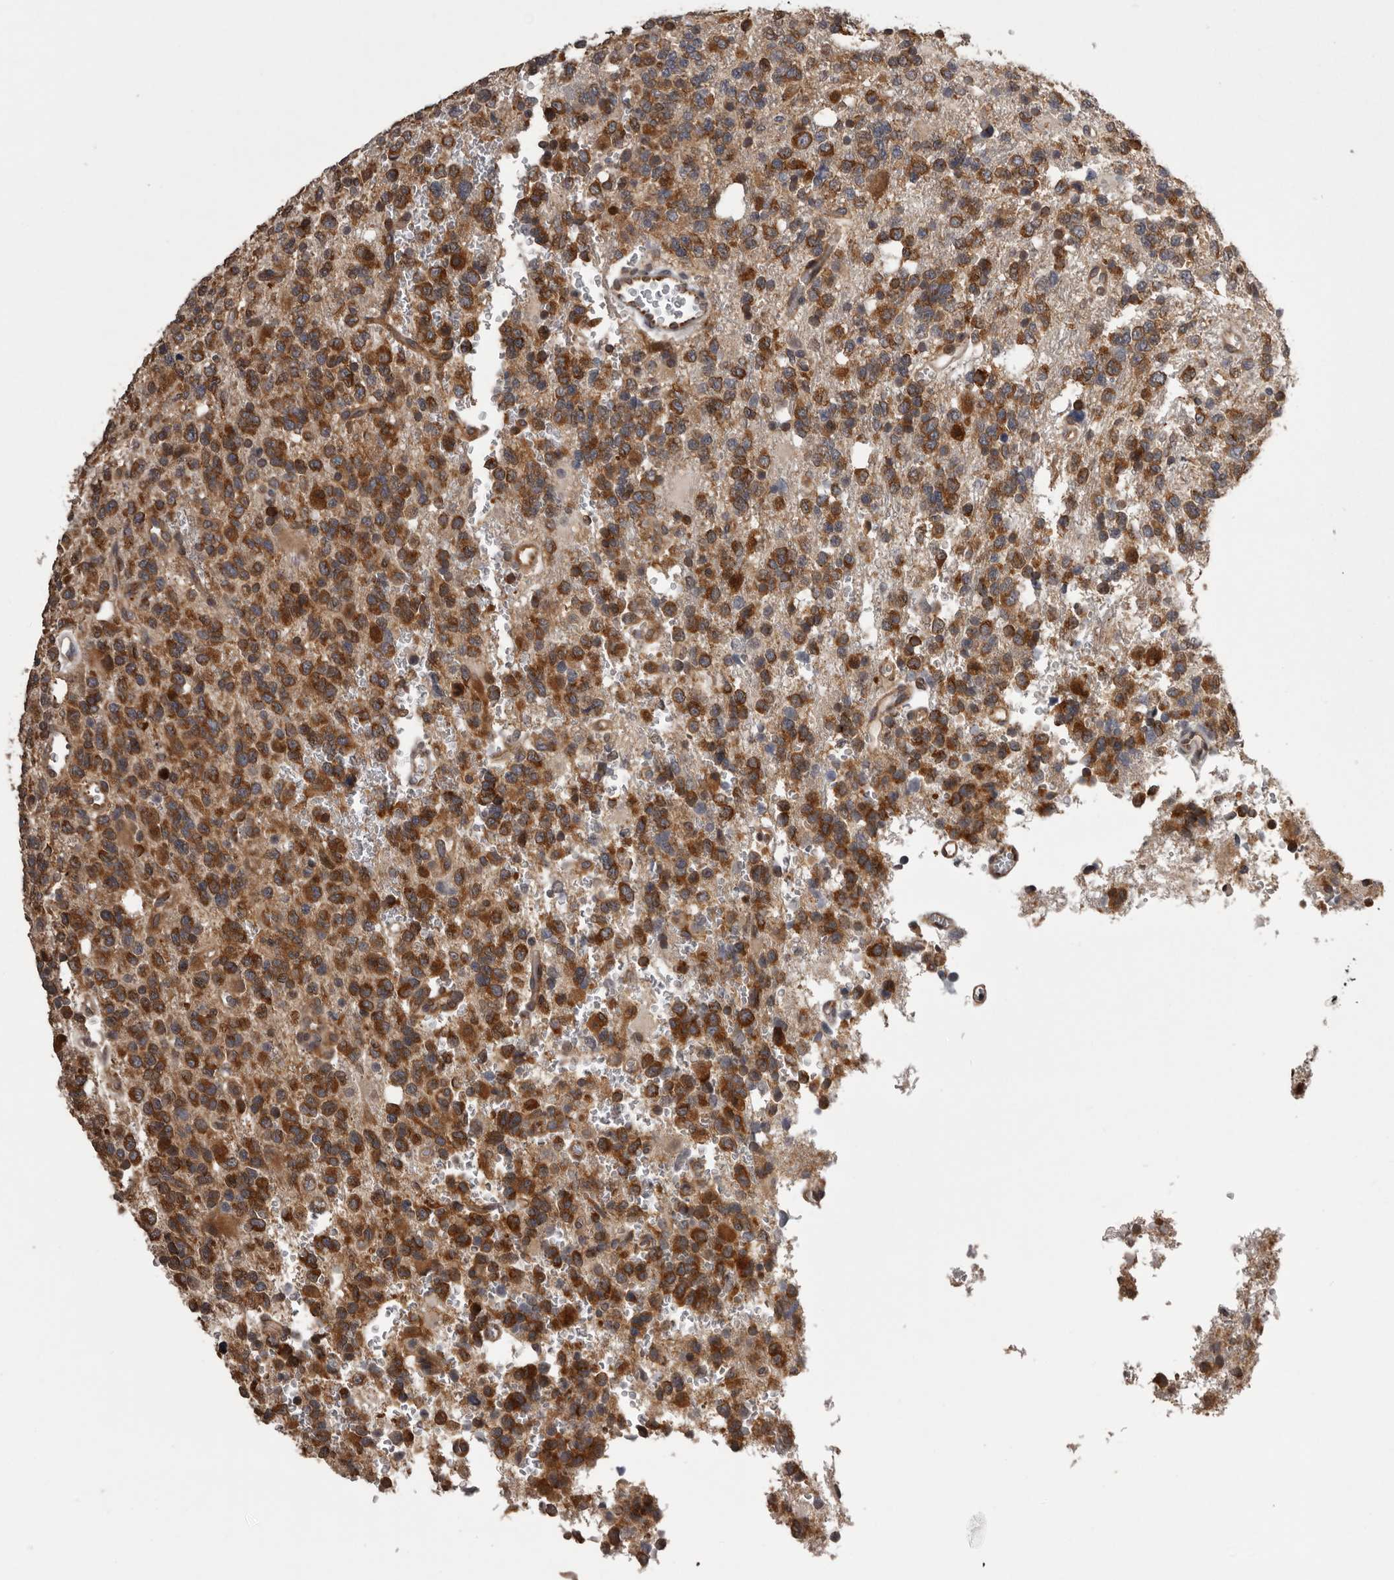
{"staining": {"intensity": "strong", "quantity": ">75%", "location": "cytoplasmic/membranous"}, "tissue": "glioma", "cell_type": "Tumor cells", "image_type": "cancer", "snomed": [{"axis": "morphology", "description": "Glioma, malignant, High grade"}, {"axis": "topography", "description": "Brain"}], "caption": "The image shows staining of glioma, revealing strong cytoplasmic/membranous protein staining (brown color) within tumor cells.", "gene": "DARS1", "patient": {"sex": "female", "age": 62}}